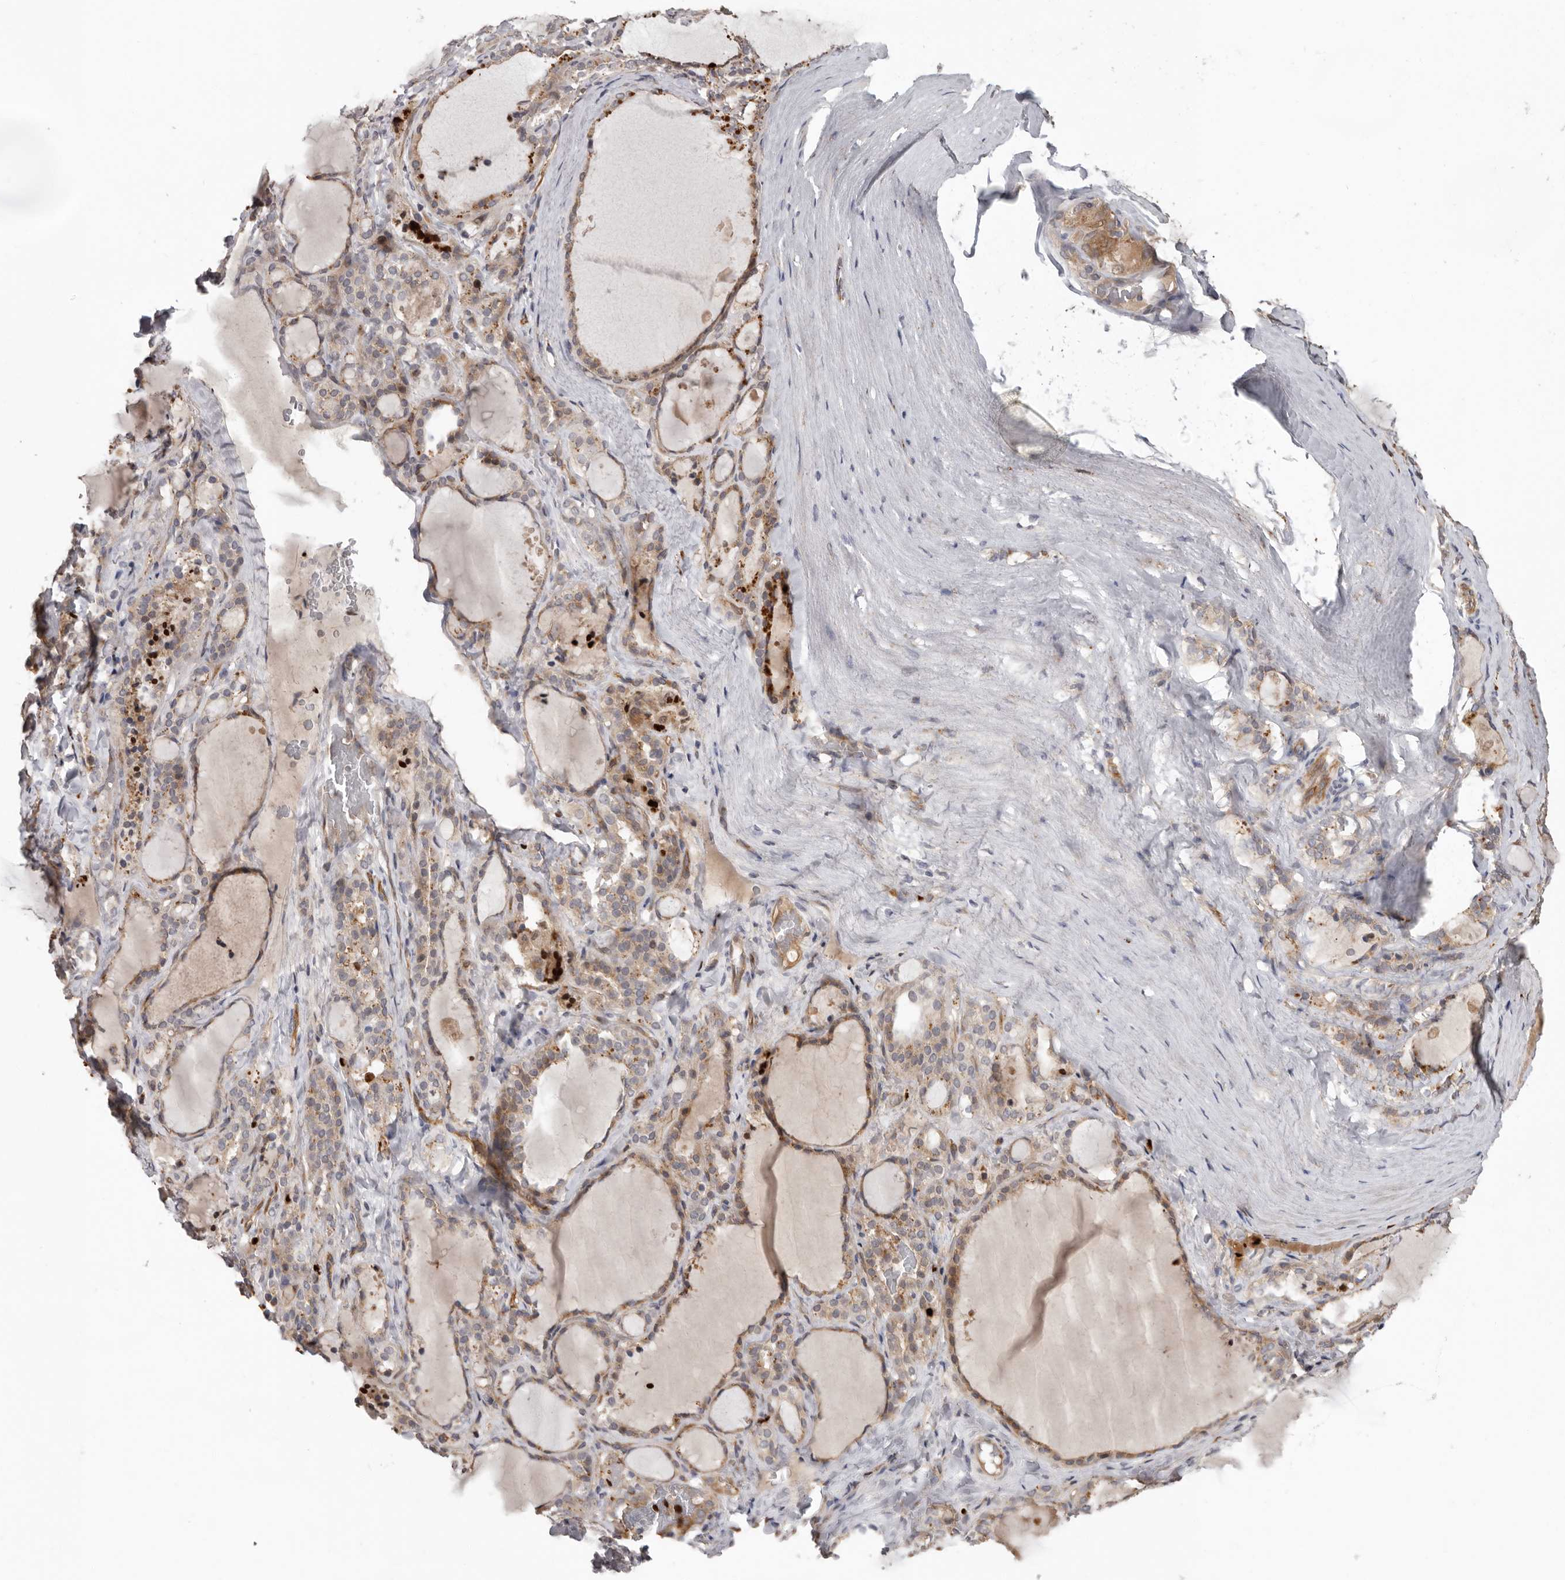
{"staining": {"intensity": "moderate", "quantity": ">75%", "location": "cytoplasmic/membranous"}, "tissue": "thyroid gland", "cell_type": "Glandular cells", "image_type": "normal", "snomed": [{"axis": "morphology", "description": "Normal tissue, NOS"}, {"axis": "topography", "description": "Thyroid gland"}], "caption": "Immunohistochemistry photomicrograph of unremarkable thyroid gland: human thyroid gland stained using immunohistochemistry demonstrates medium levels of moderate protein expression localized specifically in the cytoplasmic/membranous of glandular cells, appearing as a cytoplasmic/membranous brown color.", "gene": "MTF1", "patient": {"sex": "female", "age": 22}}